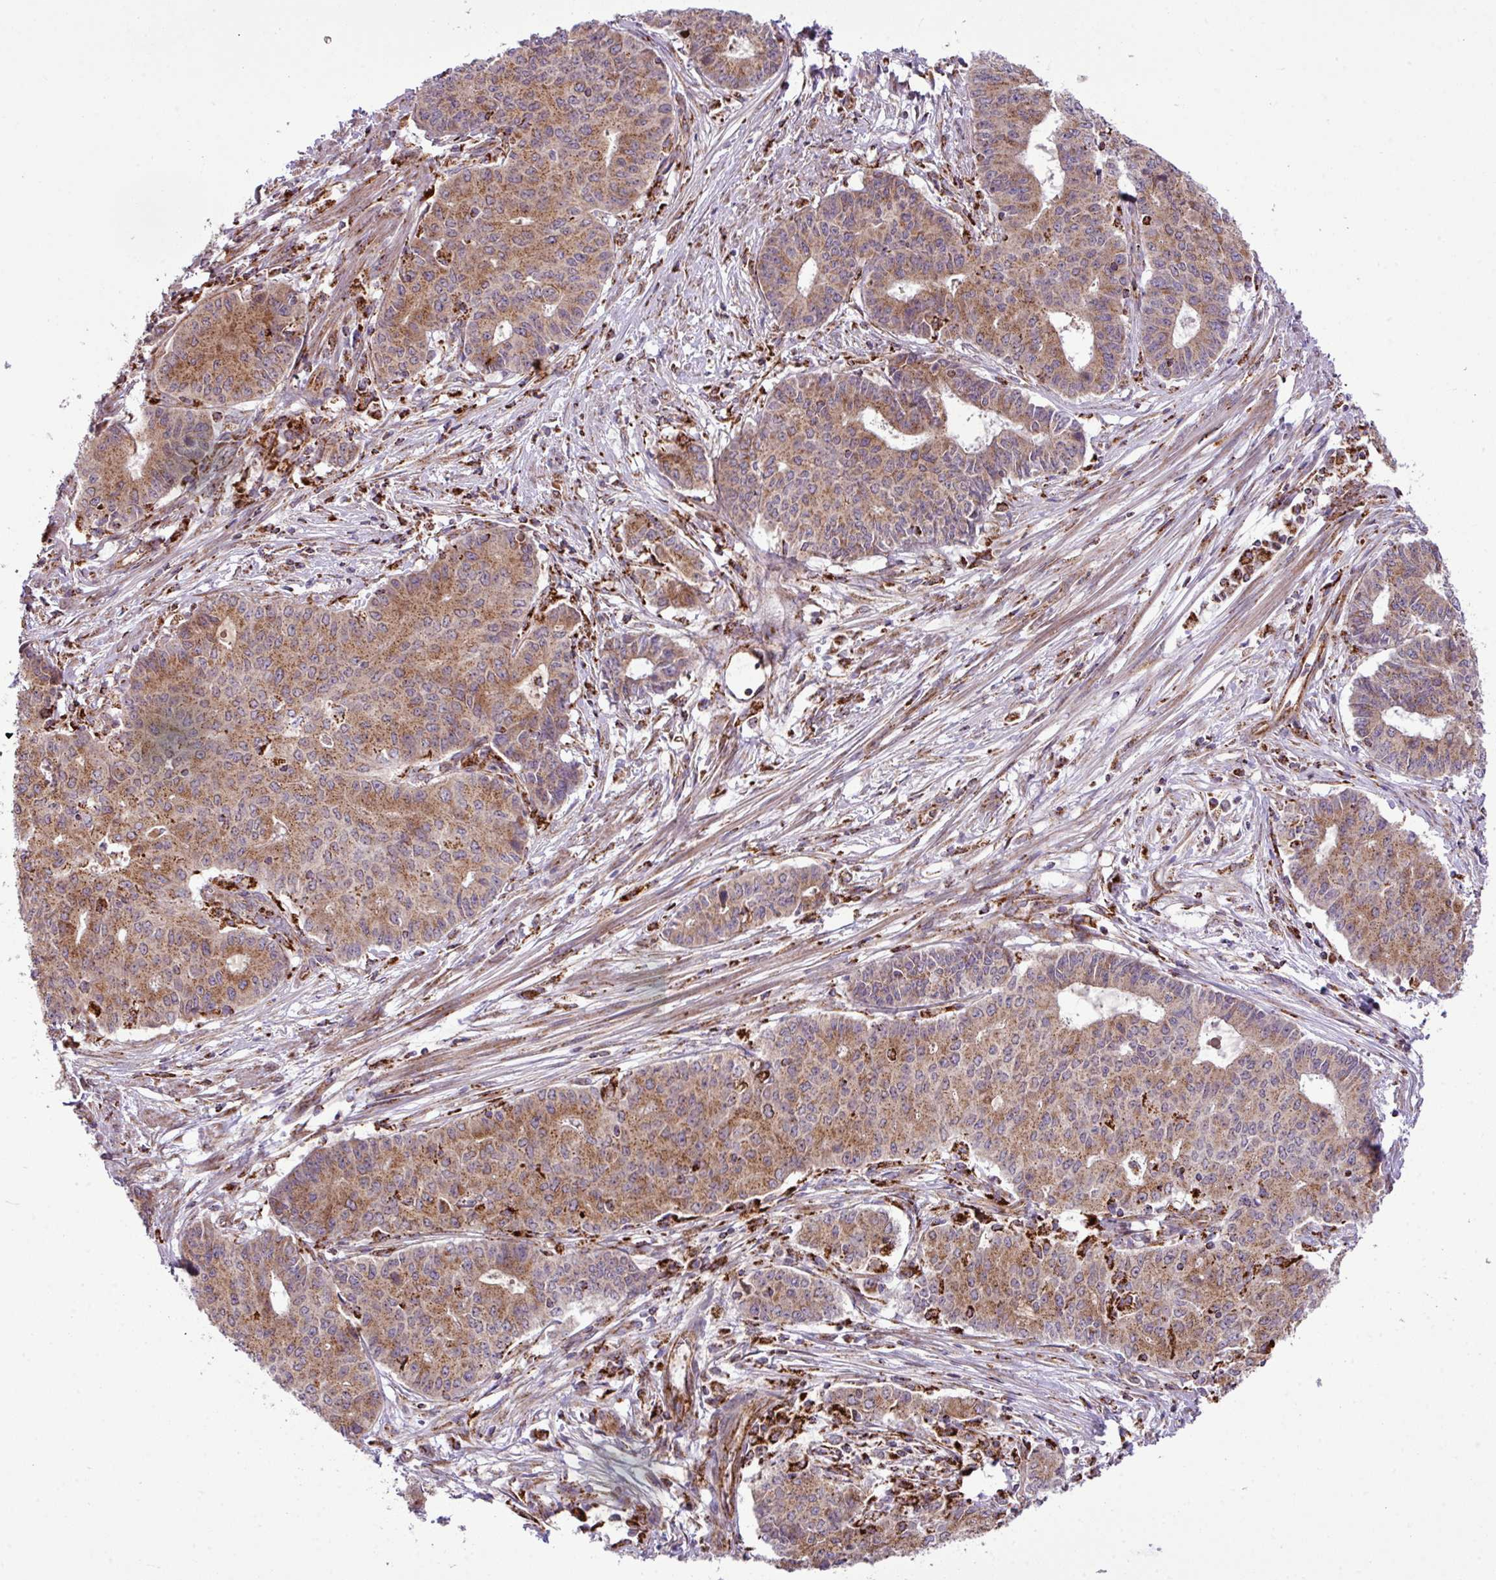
{"staining": {"intensity": "moderate", "quantity": ">75%", "location": "cytoplasmic/membranous"}, "tissue": "endometrial cancer", "cell_type": "Tumor cells", "image_type": "cancer", "snomed": [{"axis": "morphology", "description": "Adenocarcinoma, NOS"}, {"axis": "topography", "description": "Endometrium"}], "caption": "The photomicrograph exhibits staining of endometrial cancer (adenocarcinoma), revealing moderate cytoplasmic/membranous protein expression (brown color) within tumor cells. (DAB IHC, brown staining for protein, blue staining for nuclei).", "gene": "ZNF569", "patient": {"sex": "female", "age": 59}}